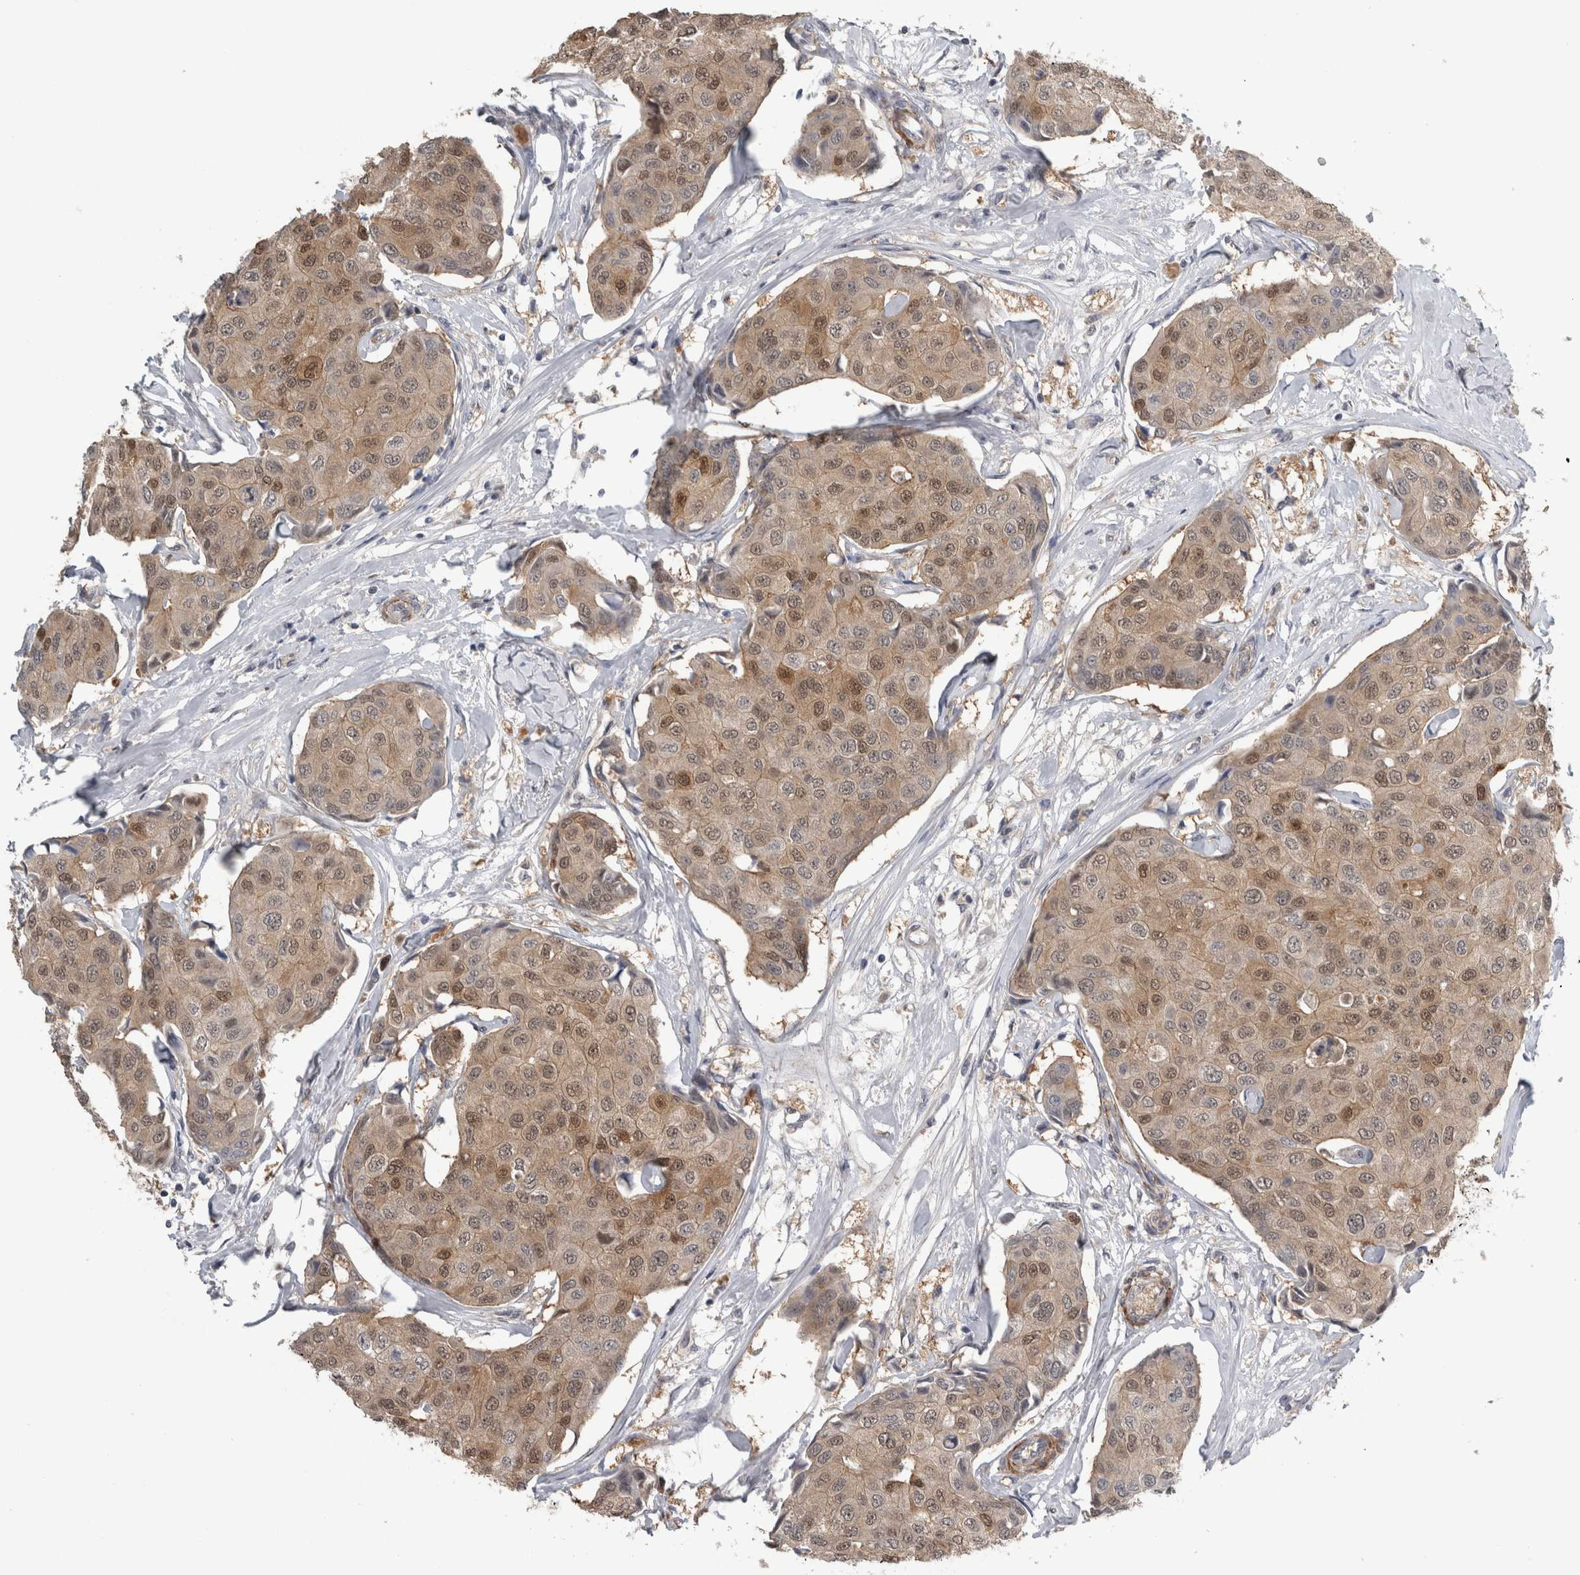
{"staining": {"intensity": "weak", "quantity": ">75%", "location": "cytoplasmic/membranous,nuclear"}, "tissue": "breast cancer", "cell_type": "Tumor cells", "image_type": "cancer", "snomed": [{"axis": "morphology", "description": "Duct carcinoma"}, {"axis": "topography", "description": "Breast"}], "caption": "A photomicrograph of human breast cancer (infiltrating ductal carcinoma) stained for a protein exhibits weak cytoplasmic/membranous and nuclear brown staining in tumor cells.", "gene": "NAPRT", "patient": {"sex": "female", "age": 80}}